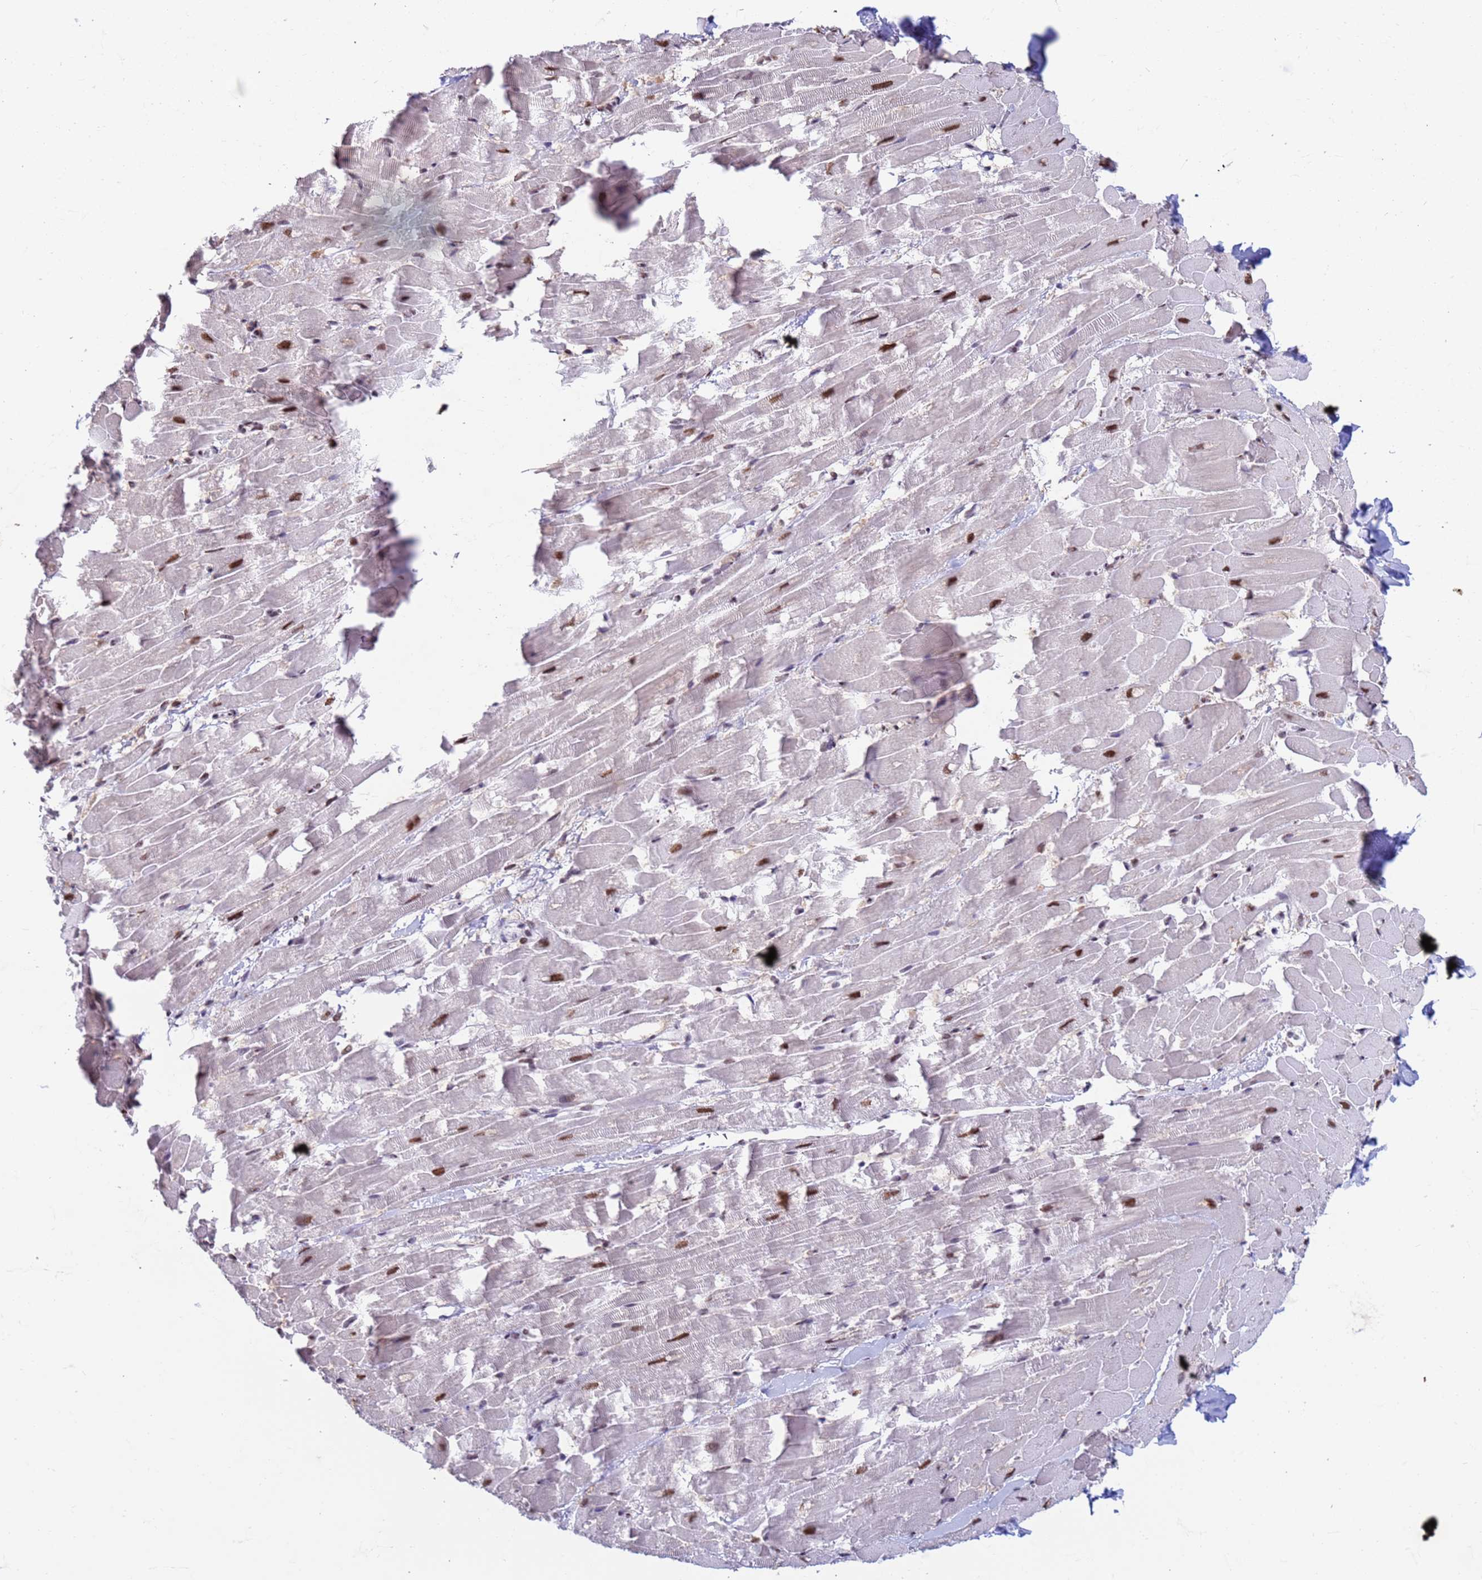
{"staining": {"intensity": "moderate", "quantity": "25%-75%", "location": "nuclear"}, "tissue": "heart muscle", "cell_type": "Cardiomyocytes", "image_type": "normal", "snomed": [{"axis": "morphology", "description": "Normal tissue, NOS"}, {"axis": "topography", "description": "Heart"}], "caption": "Cardiomyocytes show medium levels of moderate nuclear expression in approximately 25%-75% of cells in unremarkable human heart muscle. The staining was performed using DAB, with brown indicating positive protein expression. Nuclei are stained blue with hematoxylin.", "gene": "FAM170B", "patient": {"sex": "male", "age": 37}}